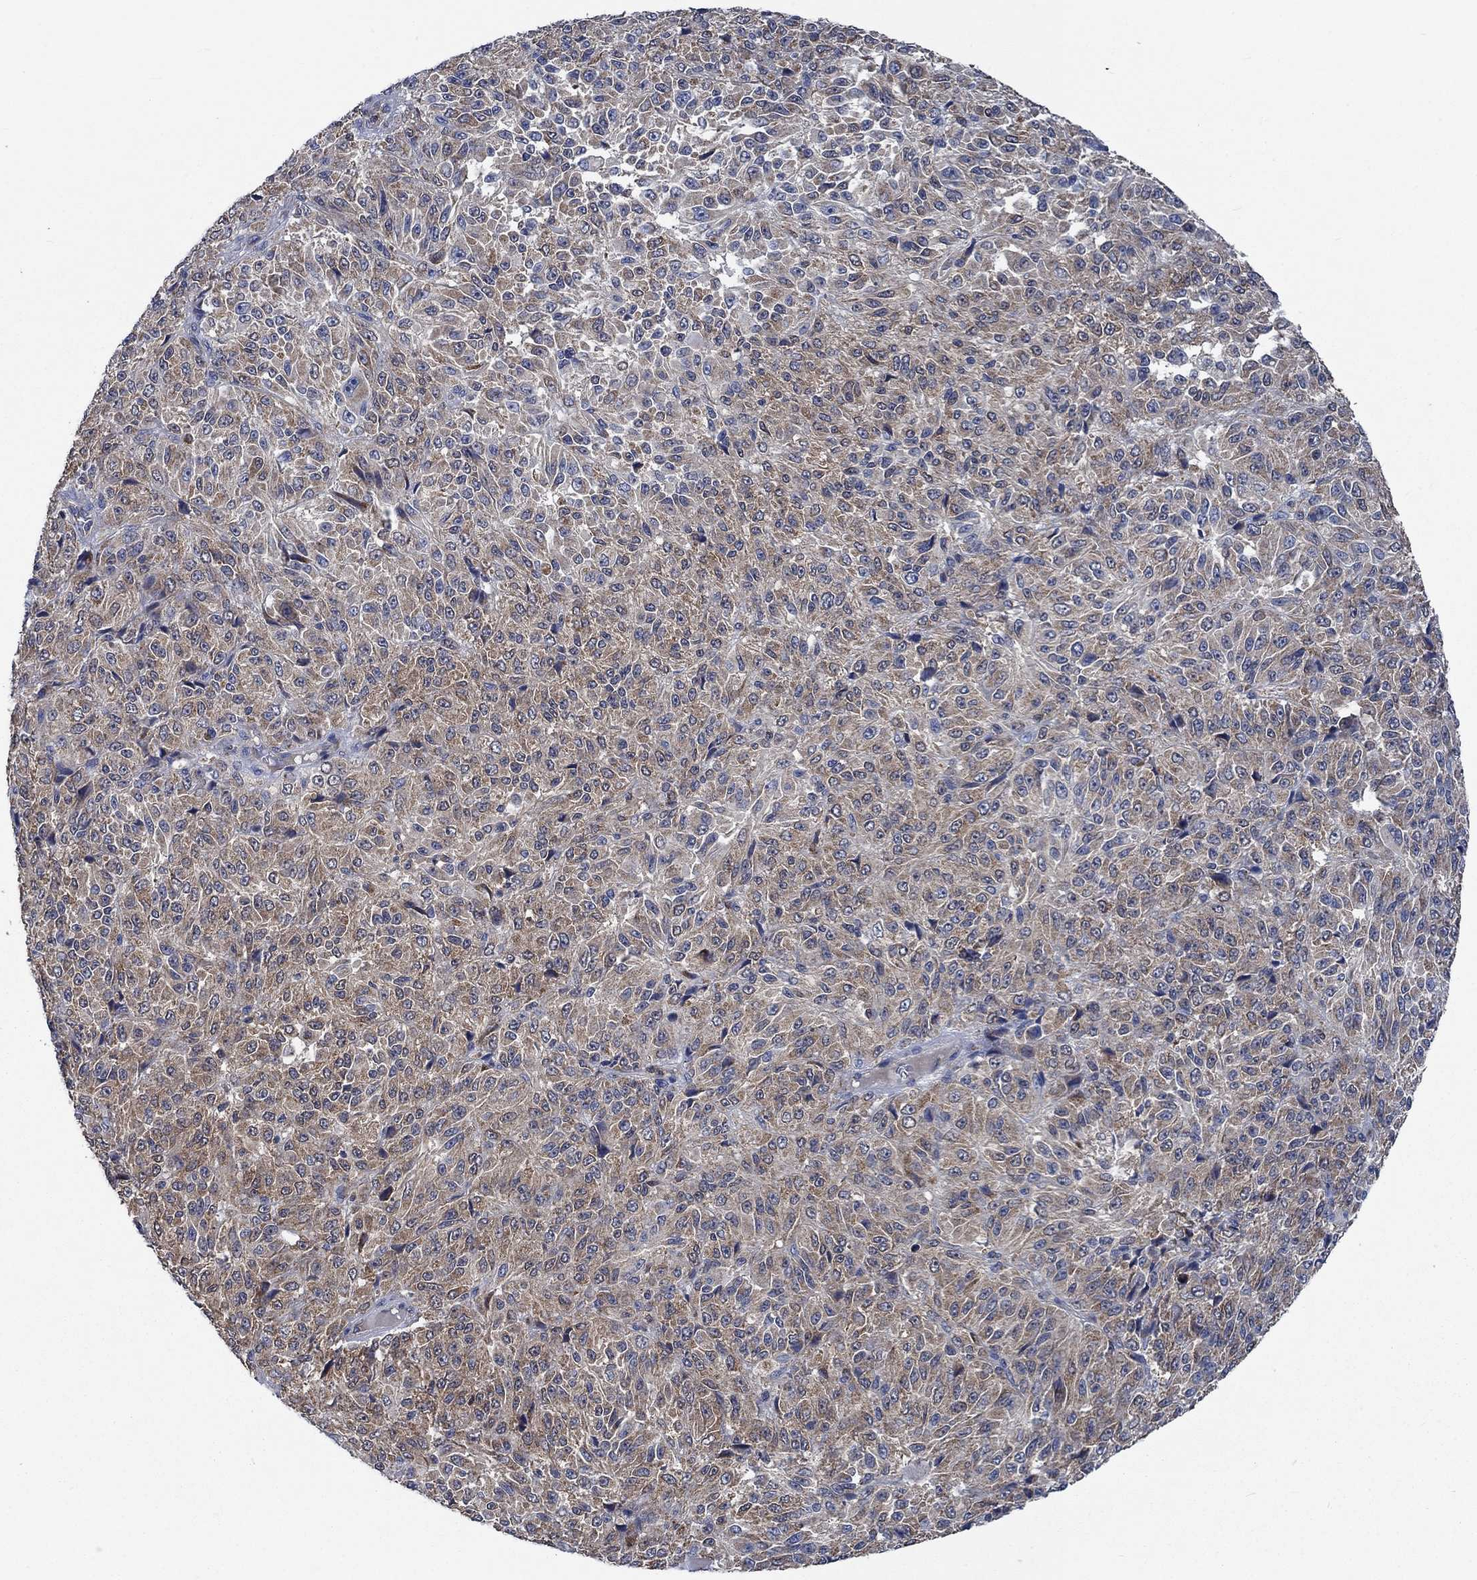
{"staining": {"intensity": "weak", "quantity": ">75%", "location": "cytoplasmic/membranous"}, "tissue": "melanoma", "cell_type": "Tumor cells", "image_type": "cancer", "snomed": [{"axis": "morphology", "description": "Malignant melanoma, Metastatic site"}, {"axis": "topography", "description": "Brain"}], "caption": "Tumor cells reveal low levels of weak cytoplasmic/membranous staining in about >75% of cells in human melanoma.", "gene": "STXBP6", "patient": {"sex": "female", "age": 56}}